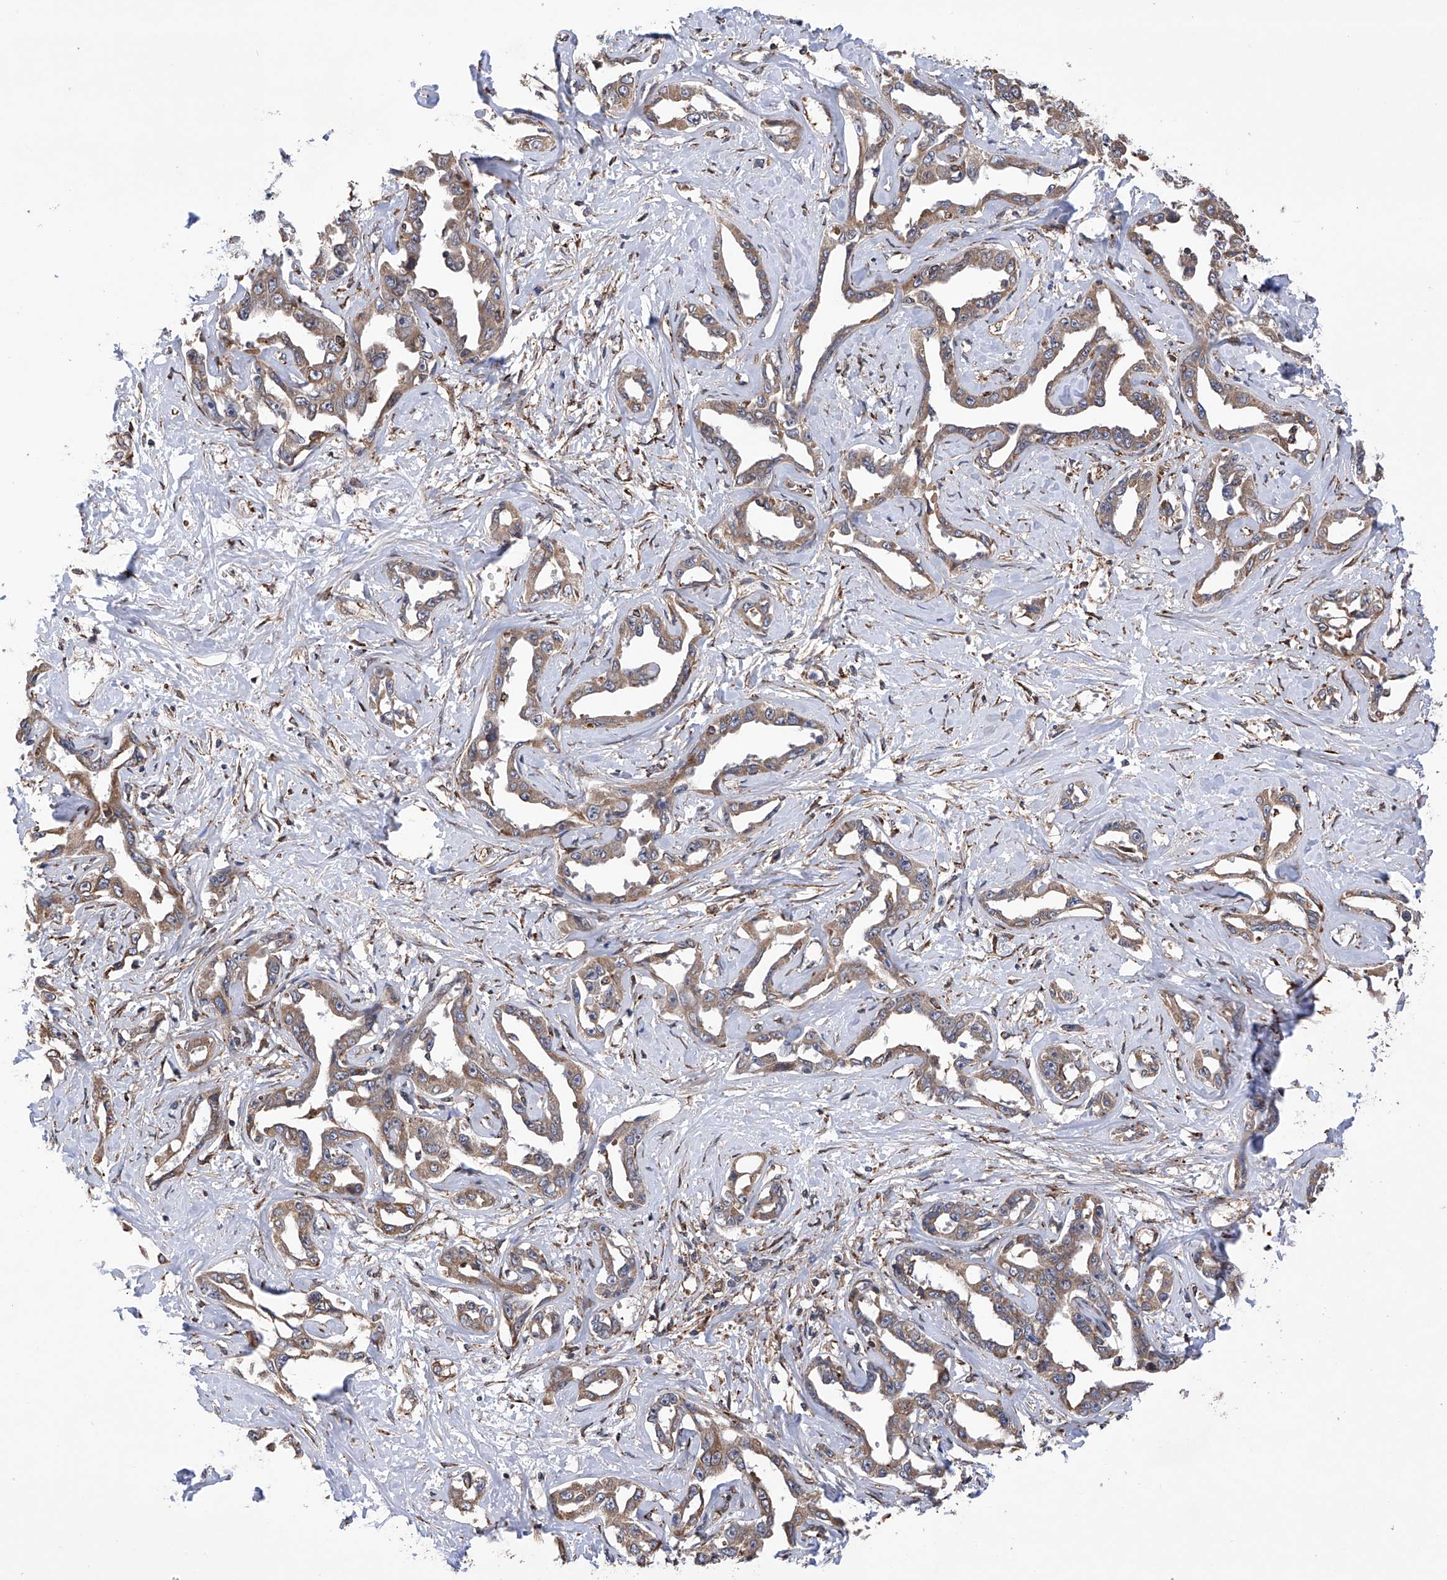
{"staining": {"intensity": "weak", "quantity": ">75%", "location": "cytoplasmic/membranous"}, "tissue": "liver cancer", "cell_type": "Tumor cells", "image_type": "cancer", "snomed": [{"axis": "morphology", "description": "Cholangiocarcinoma"}, {"axis": "topography", "description": "Liver"}], "caption": "This photomicrograph displays immunohistochemistry staining of human liver cancer, with low weak cytoplasmic/membranous expression in about >75% of tumor cells.", "gene": "DNAH8", "patient": {"sex": "male", "age": 59}}